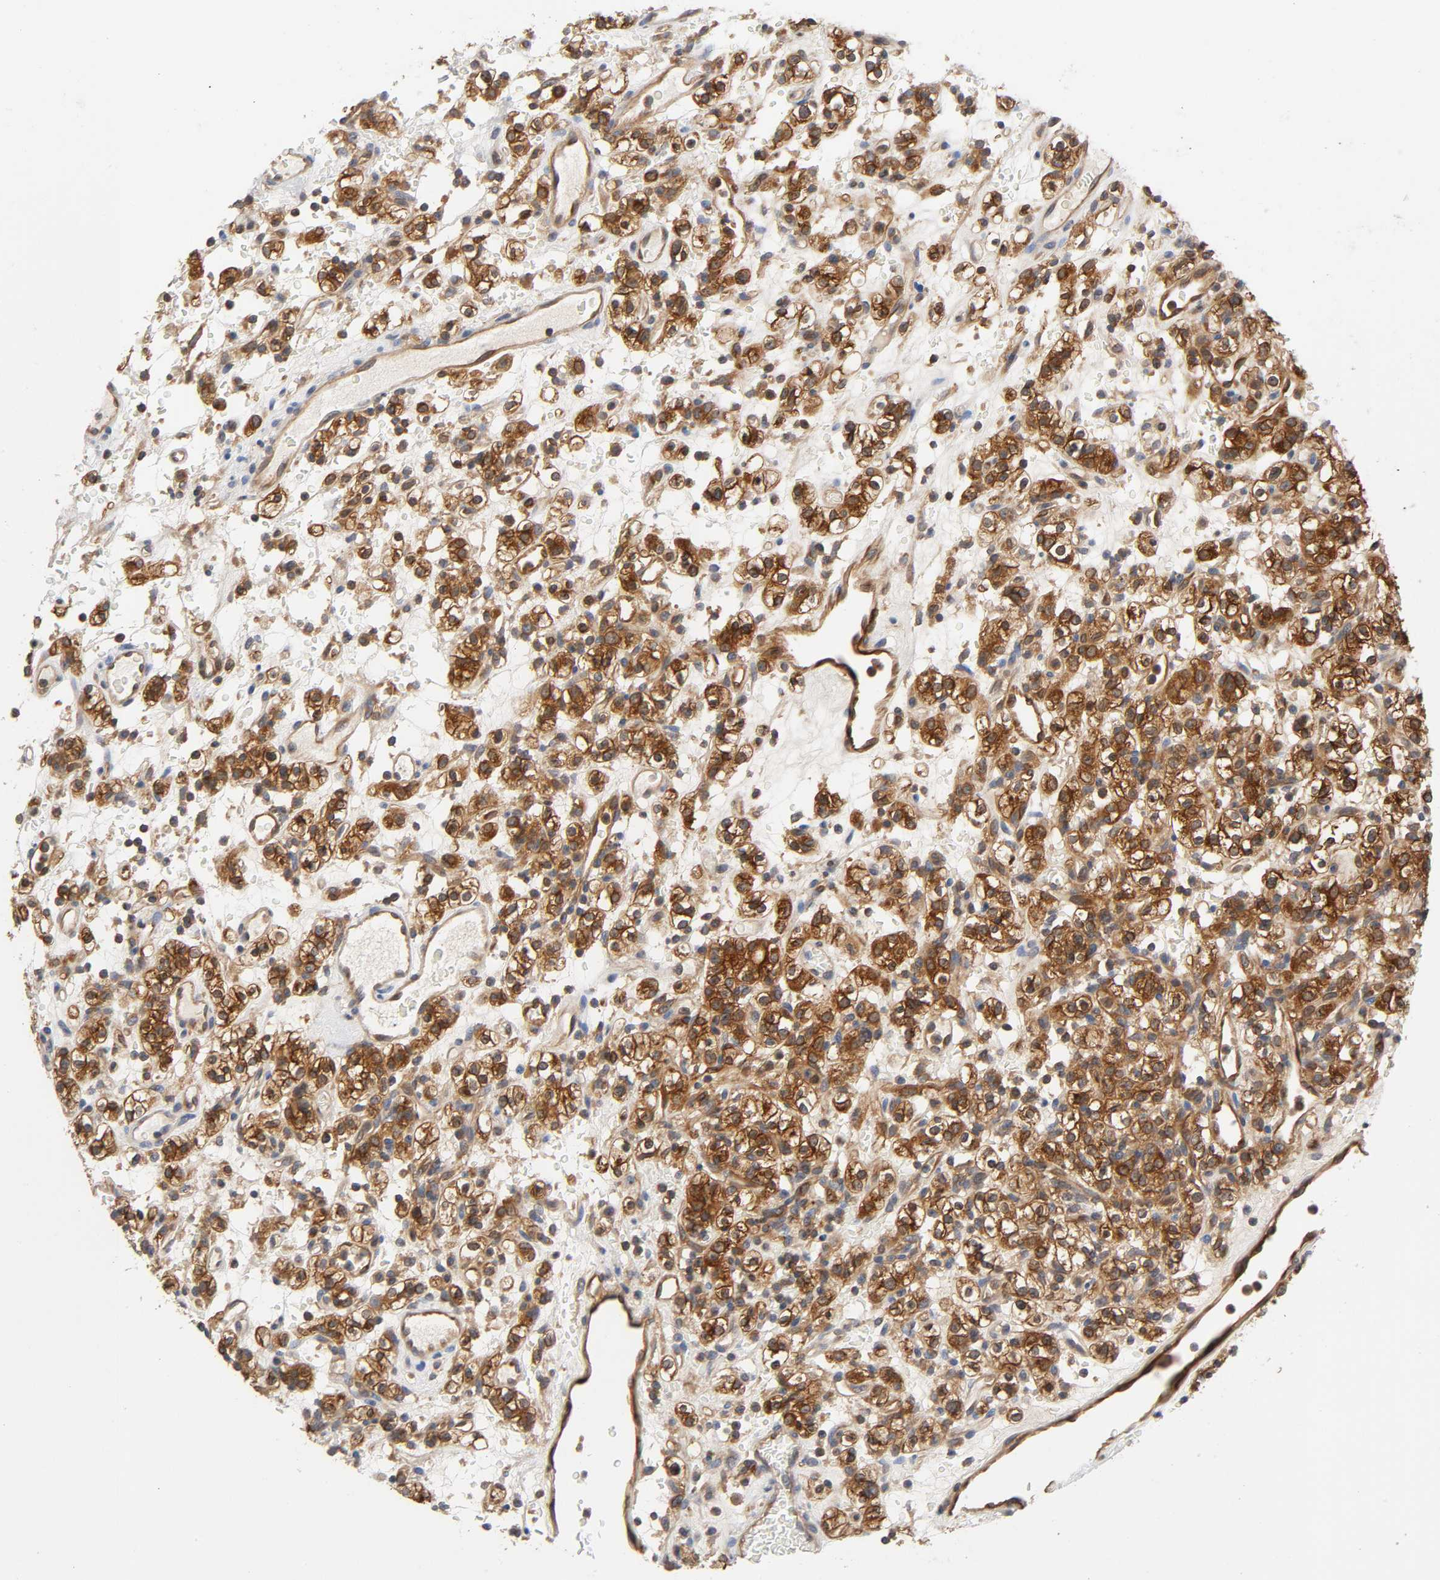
{"staining": {"intensity": "strong", "quantity": ">75%", "location": "cytoplasmic/membranous"}, "tissue": "renal cancer", "cell_type": "Tumor cells", "image_type": "cancer", "snomed": [{"axis": "morphology", "description": "Normal tissue, NOS"}, {"axis": "morphology", "description": "Adenocarcinoma, NOS"}, {"axis": "topography", "description": "Kidney"}], "caption": "Human renal cancer stained with a brown dye demonstrates strong cytoplasmic/membranous positive staining in approximately >75% of tumor cells.", "gene": "PRKAB1", "patient": {"sex": "female", "age": 72}}